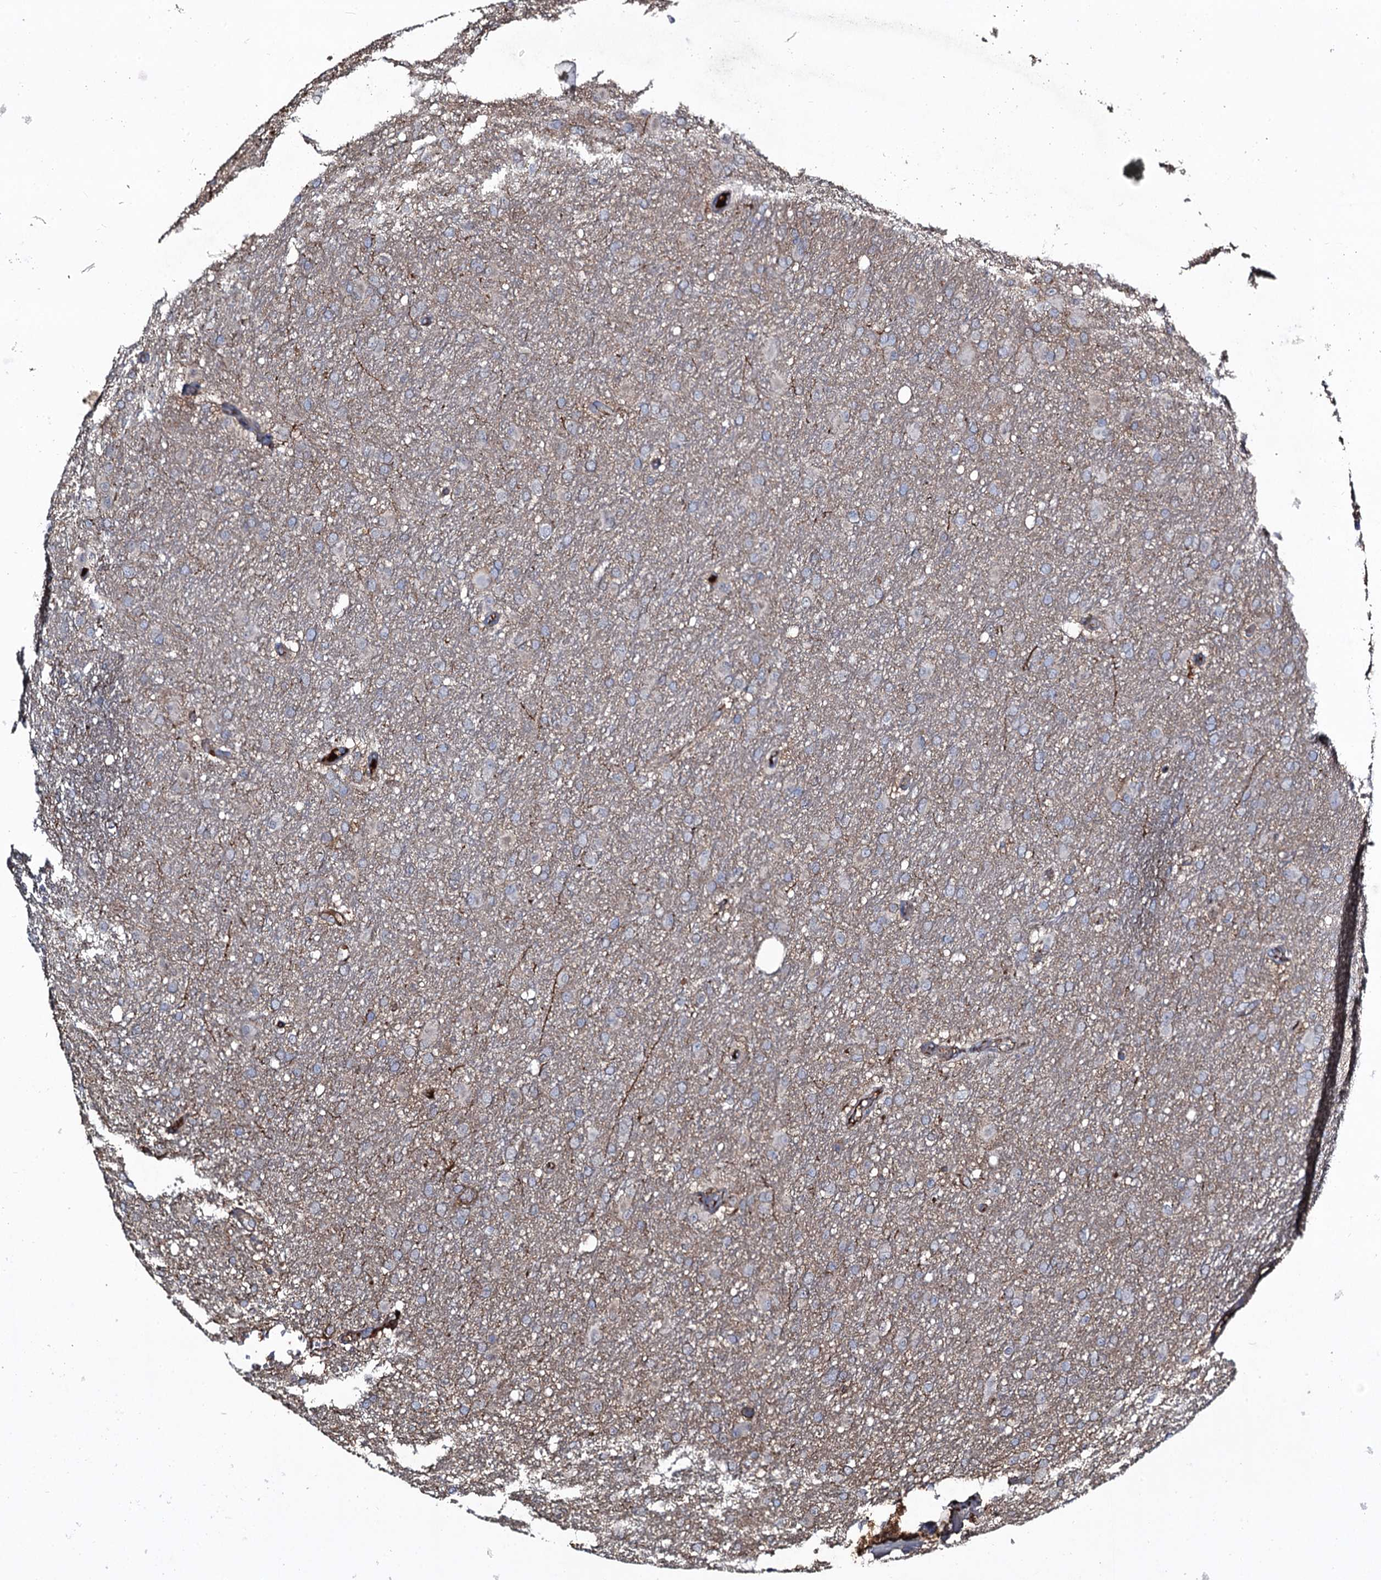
{"staining": {"intensity": "weak", "quantity": ">75%", "location": "cytoplasmic/membranous"}, "tissue": "glioma", "cell_type": "Tumor cells", "image_type": "cancer", "snomed": [{"axis": "morphology", "description": "Glioma, malignant, High grade"}, {"axis": "topography", "description": "Cerebral cortex"}], "caption": "Tumor cells reveal low levels of weak cytoplasmic/membranous positivity in approximately >75% of cells in human glioma. The staining was performed using DAB (3,3'-diaminobenzidine), with brown indicating positive protein expression. Nuclei are stained blue with hematoxylin.", "gene": "EDN1", "patient": {"sex": "female", "age": 36}}